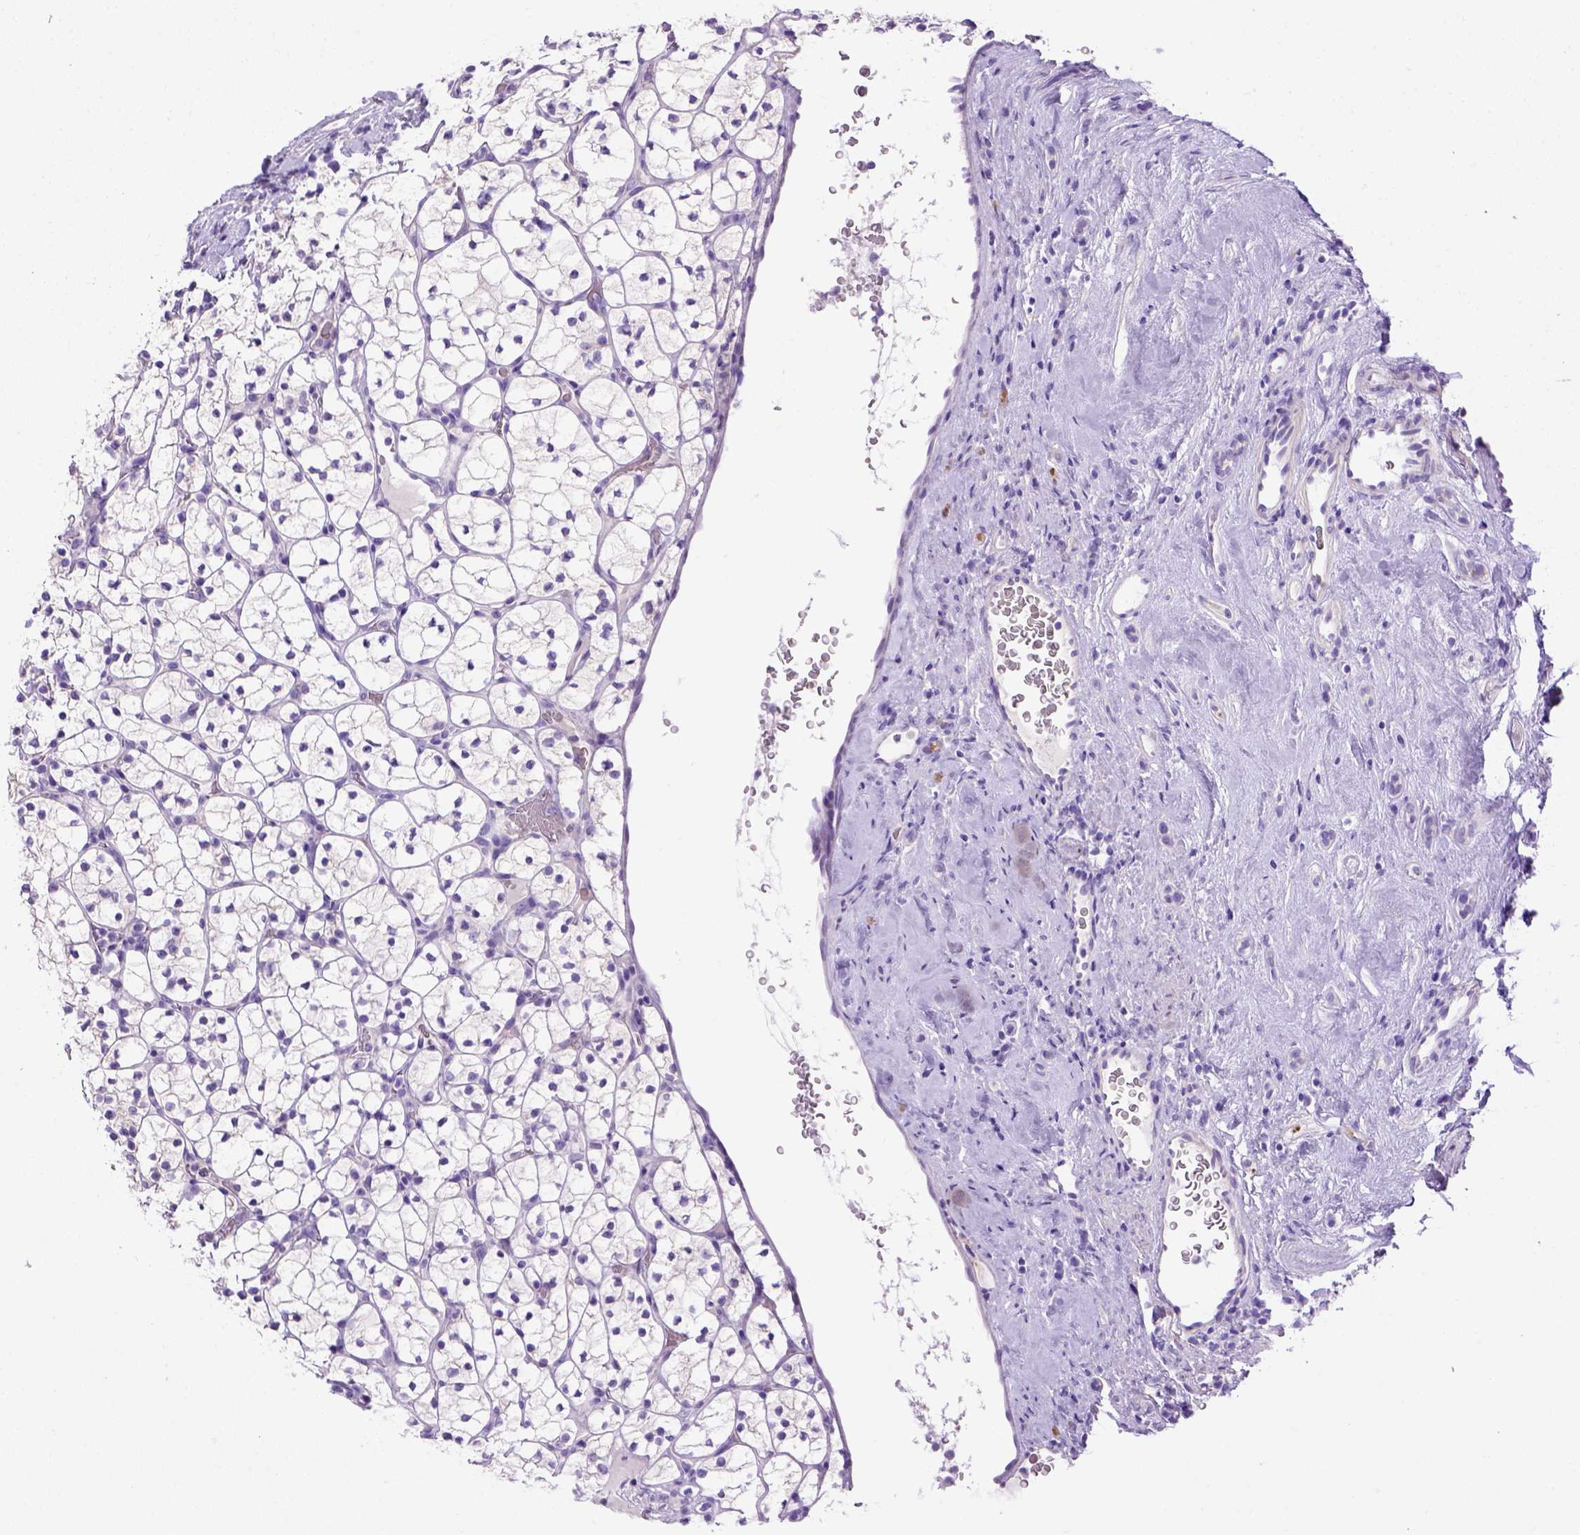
{"staining": {"intensity": "negative", "quantity": "none", "location": "none"}, "tissue": "renal cancer", "cell_type": "Tumor cells", "image_type": "cancer", "snomed": [{"axis": "morphology", "description": "Adenocarcinoma, NOS"}, {"axis": "topography", "description": "Kidney"}], "caption": "A photomicrograph of renal adenocarcinoma stained for a protein exhibits no brown staining in tumor cells.", "gene": "BAAT", "patient": {"sex": "female", "age": 89}}